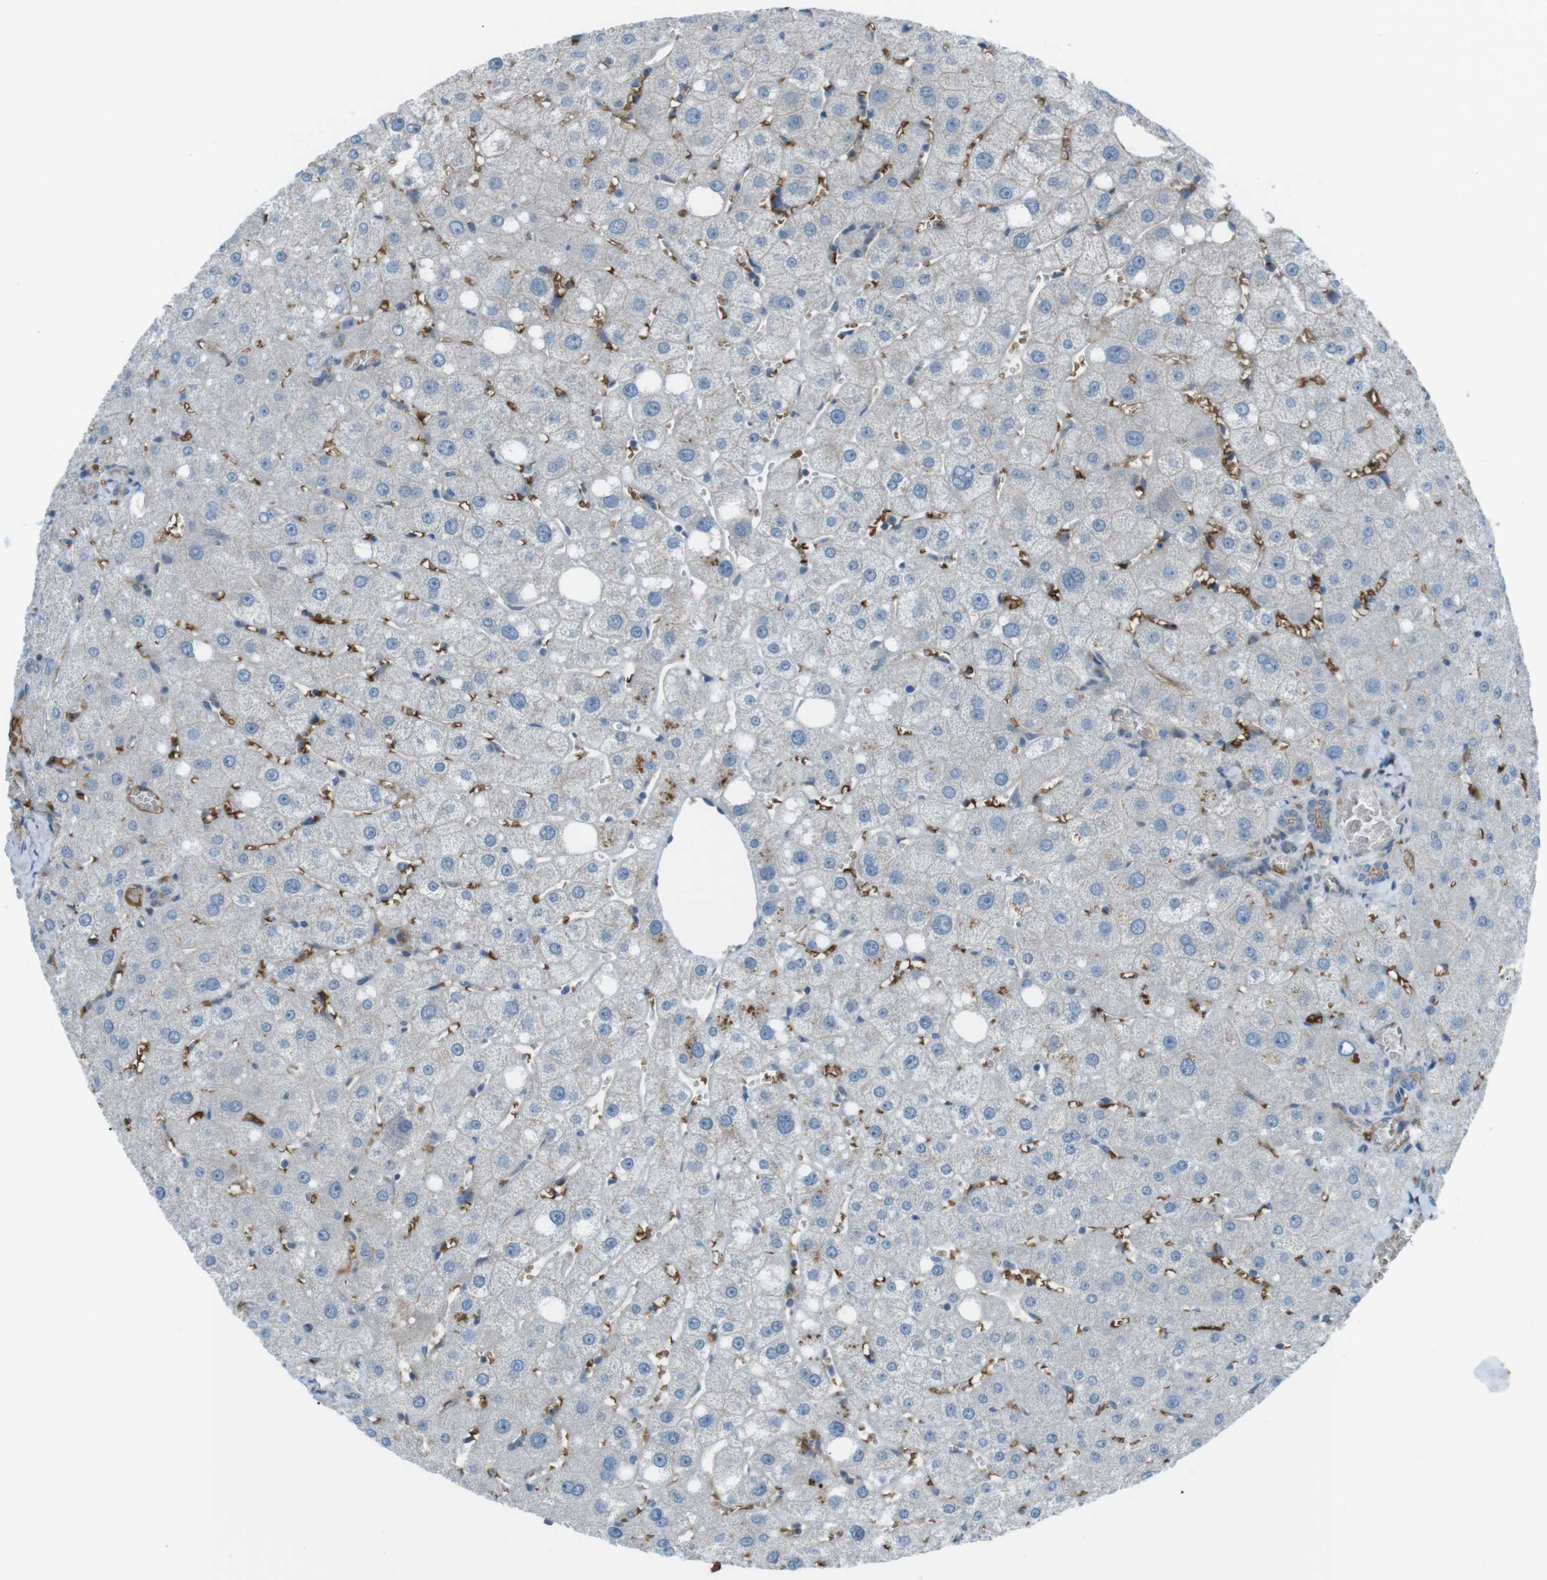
{"staining": {"intensity": "negative", "quantity": "none", "location": "none"}, "tissue": "liver", "cell_type": "Cholangiocytes", "image_type": "normal", "snomed": [{"axis": "morphology", "description": "Normal tissue, NOS"}, {"axis": "topography", "description": "Liver"}], "caption": "Immunohistochemistry of normal liver reveals no expression in cholangiocytes.", "gene": "SPTA1", "patient": {"sex": "male", "age": 73}}